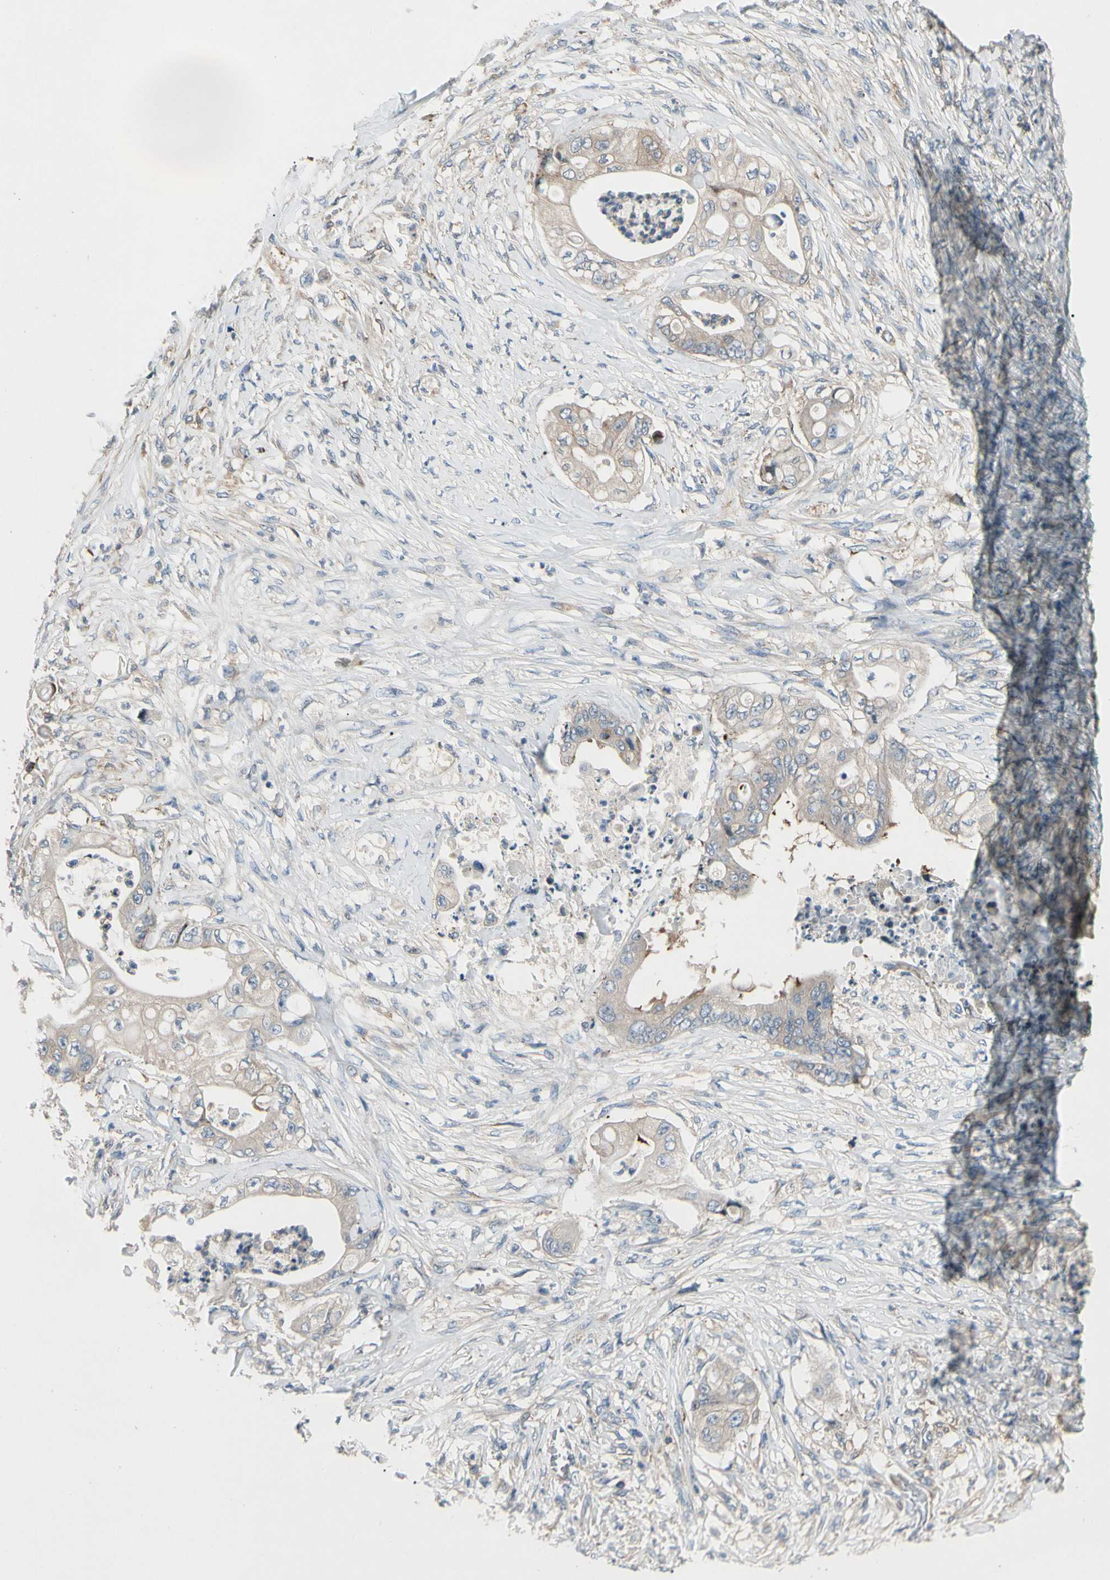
{"staining": {"intensity": "weak", "quantity": ">75%", "location": "cytoplasmic/membranous"}, "tissue": "stomach cancer", "cell_type": "Tumor cells", "image_type": "cancer", "snomed": [{"axis": "morphology", "description": "Adenocarcinoma, NOS"}, {"axis": "topography", "description": "Stomach"}], "caption": "Brown immunohistochemical staining in adenocarcinoma (stomach) displays weak cytoplasmic/membranous positivity in approximately >75% of tumor cells.", "gene": "CDH6", "patient": {"sex": "female", "age": 73}}